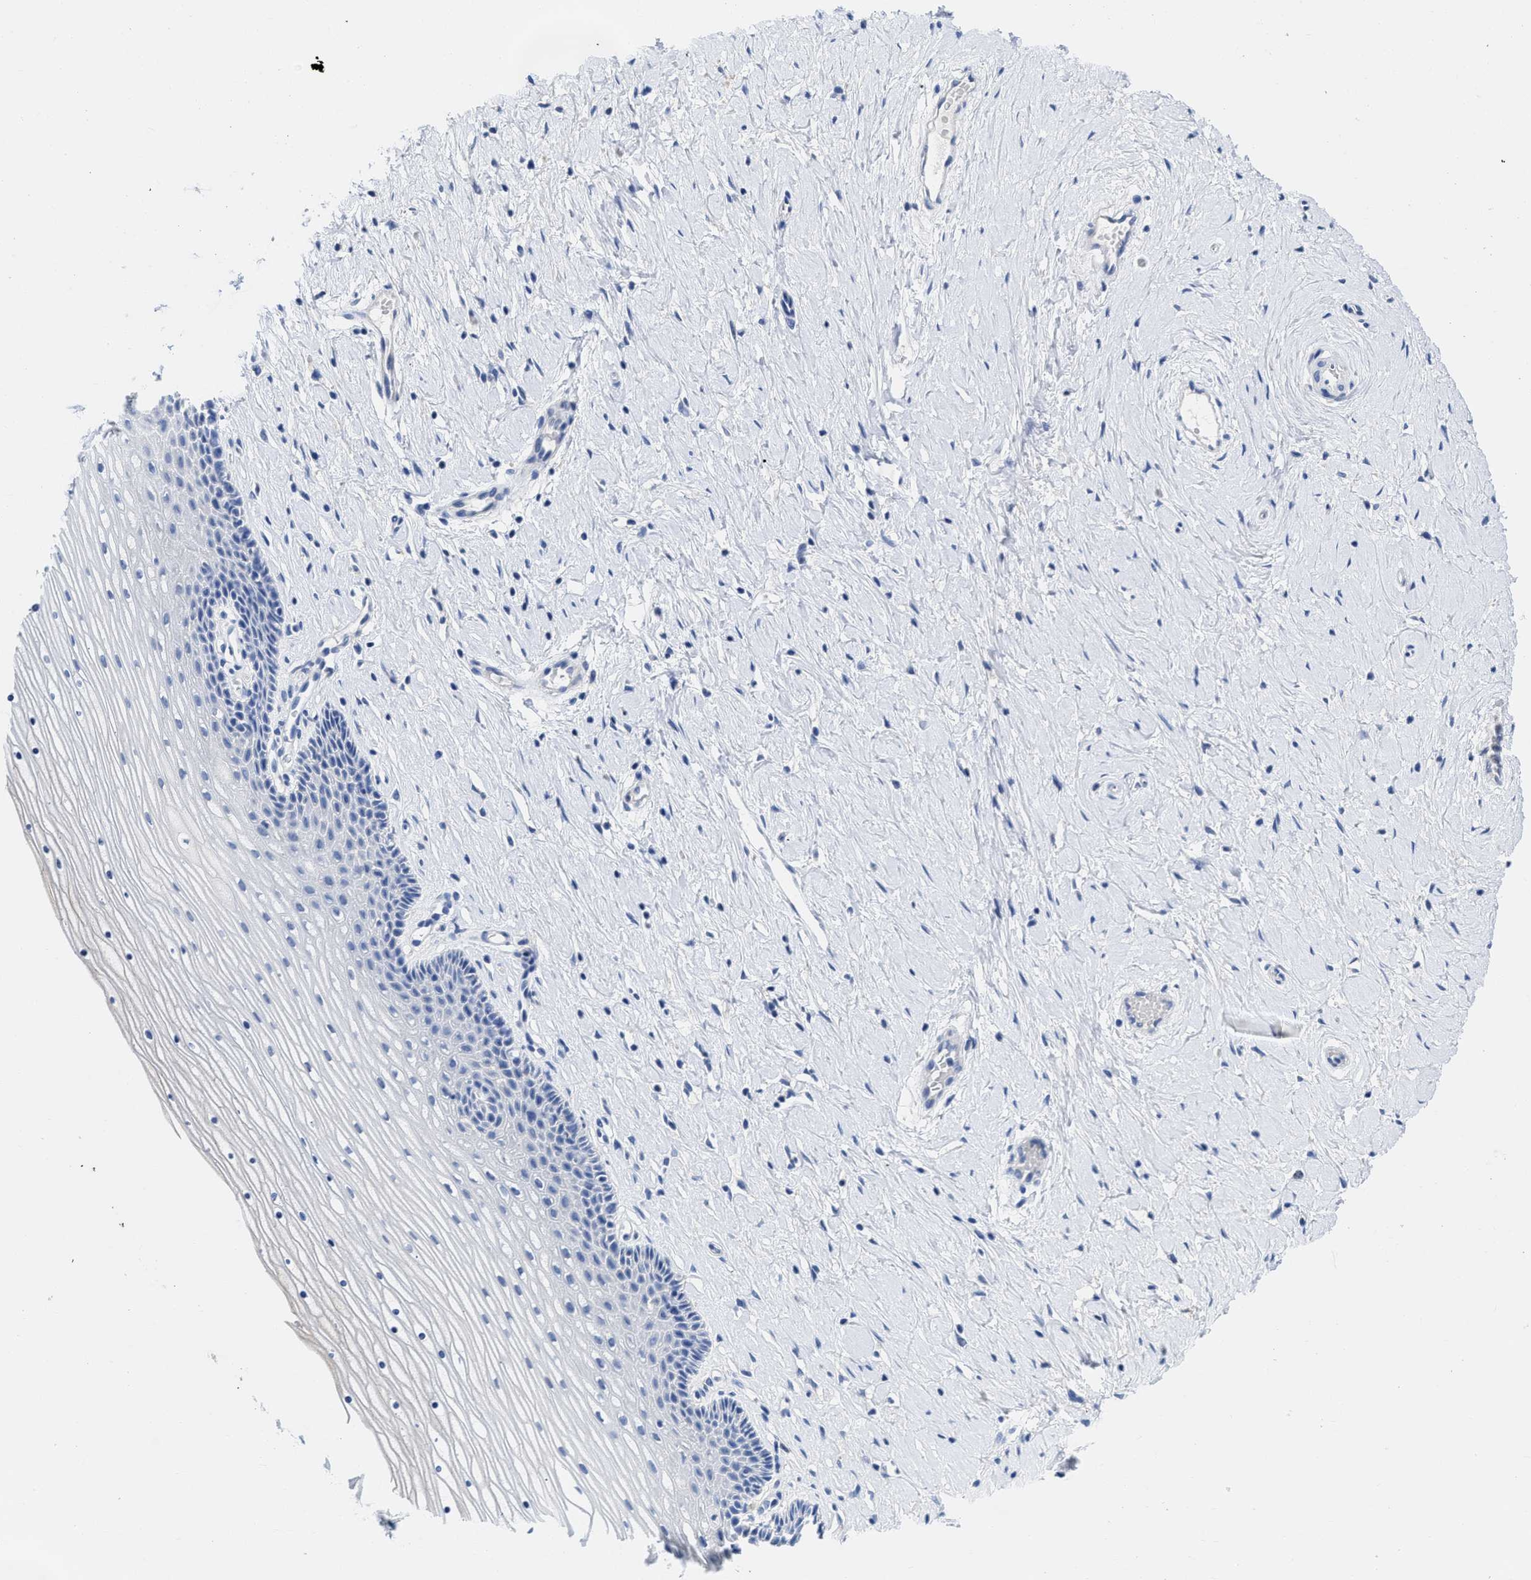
{"staining": {"intensity": "negative", "quantity": "none", "location": "none"}, "tissue": "cervix", "cell_type": "Glandular cells", "image_type": "normal", "snomed": [{"axis": "morphology", "description": "Normal tissue, NOS"}, {"axis": "topography", "description": "Cervix"}], "caption": "Micrograph shows no protein expression in glandular cells of benign cervix.", "gene": "PYY", "patient": {"sex": "female", "age": 39}}